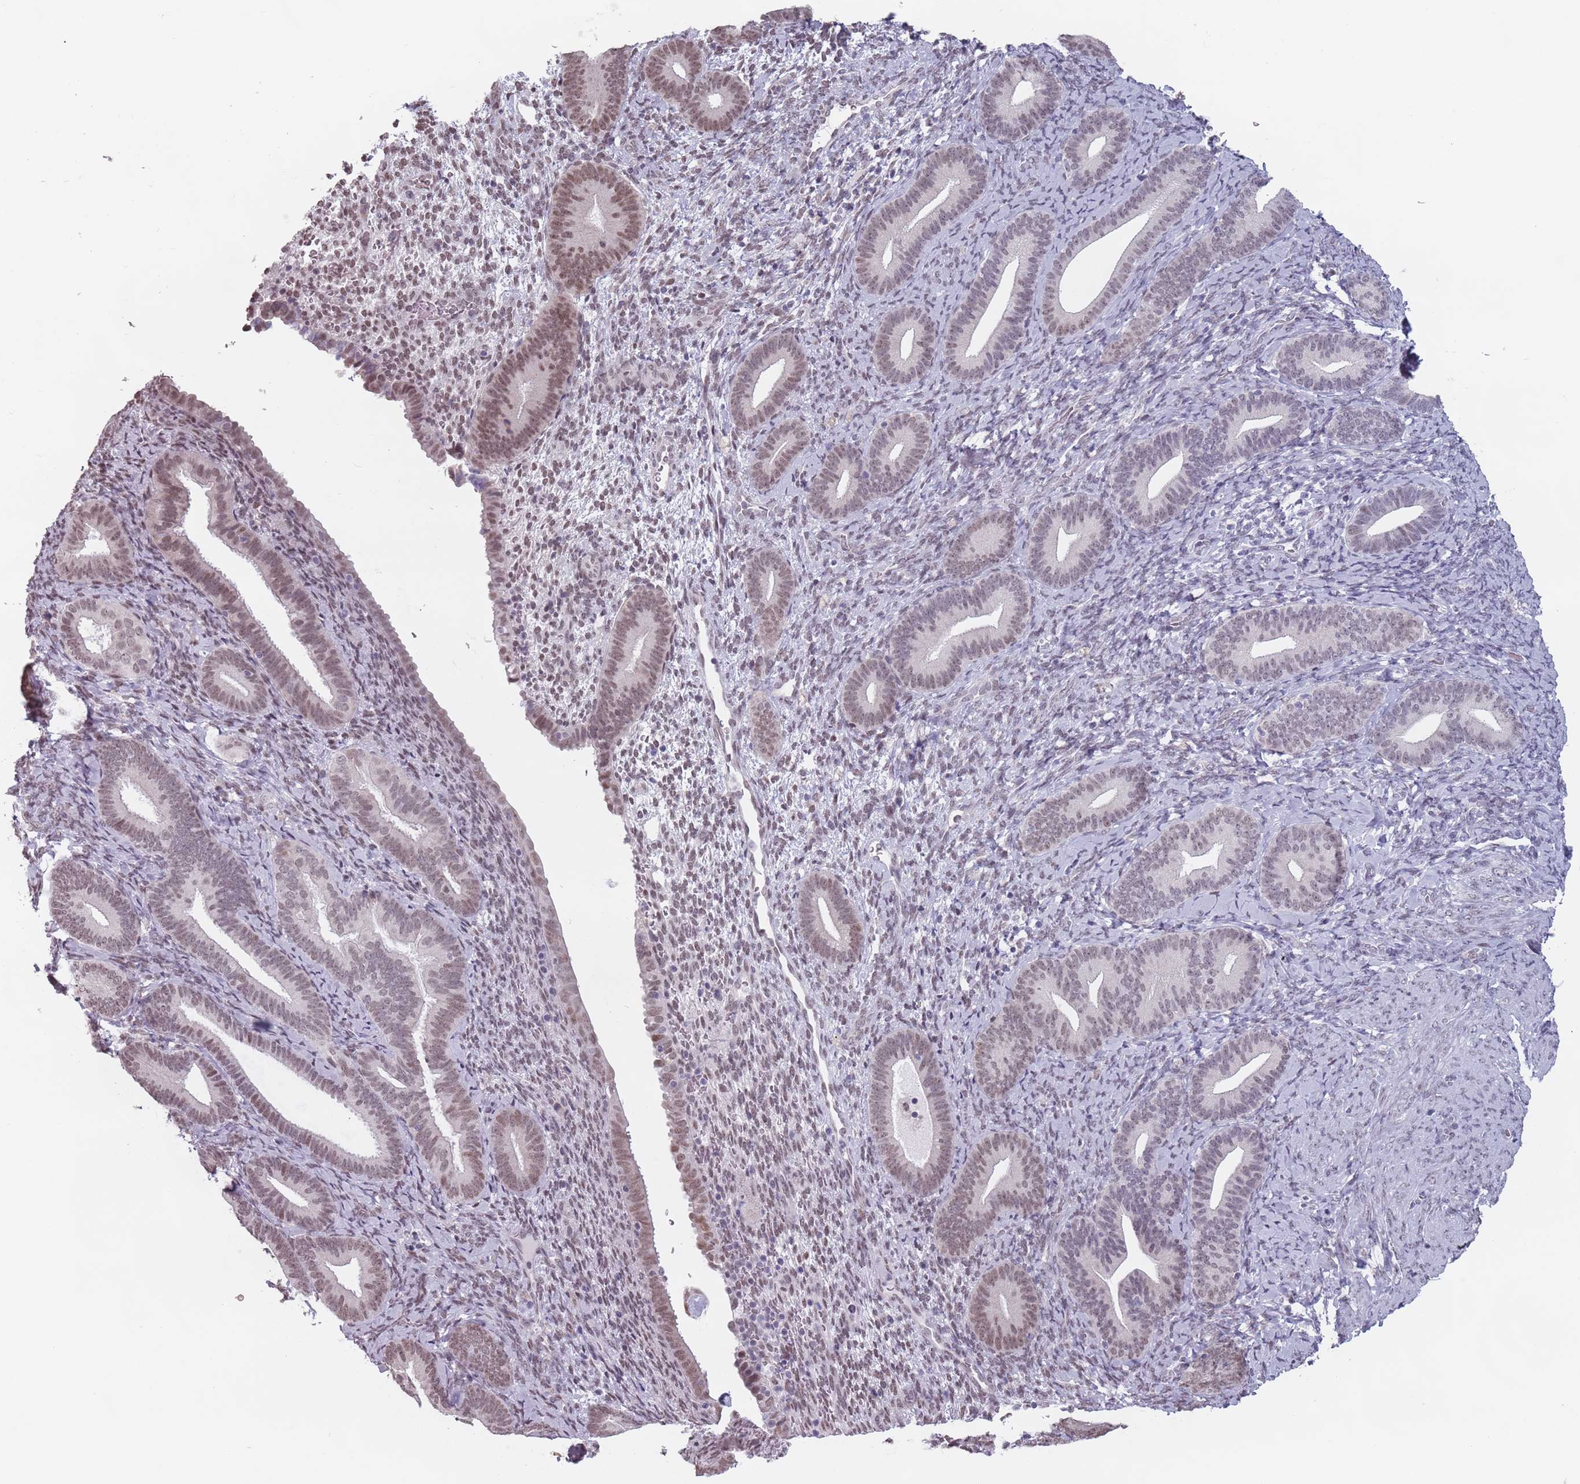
{"staining": {"intensity": "weak", "quantity": "25%-75%", "location": "nuclear"}, "tissue": "endometrium", "cell_type": "Cells in endometrial stroma", "image_type": "normal", "snomed": [{"axis": "morphology", "description": "Normal tissue, NOS"}, {"axis": "topography", "description": "Endometrium"}], "caption": "About 25%-75% of cells in endometrial stroma in normal human endometrium reveal weak nuclear protein staining as visualized by brown immunohistochemical staining.", "gene": "PTCHD1", "patient": {"sex": "female", "age": 65}}